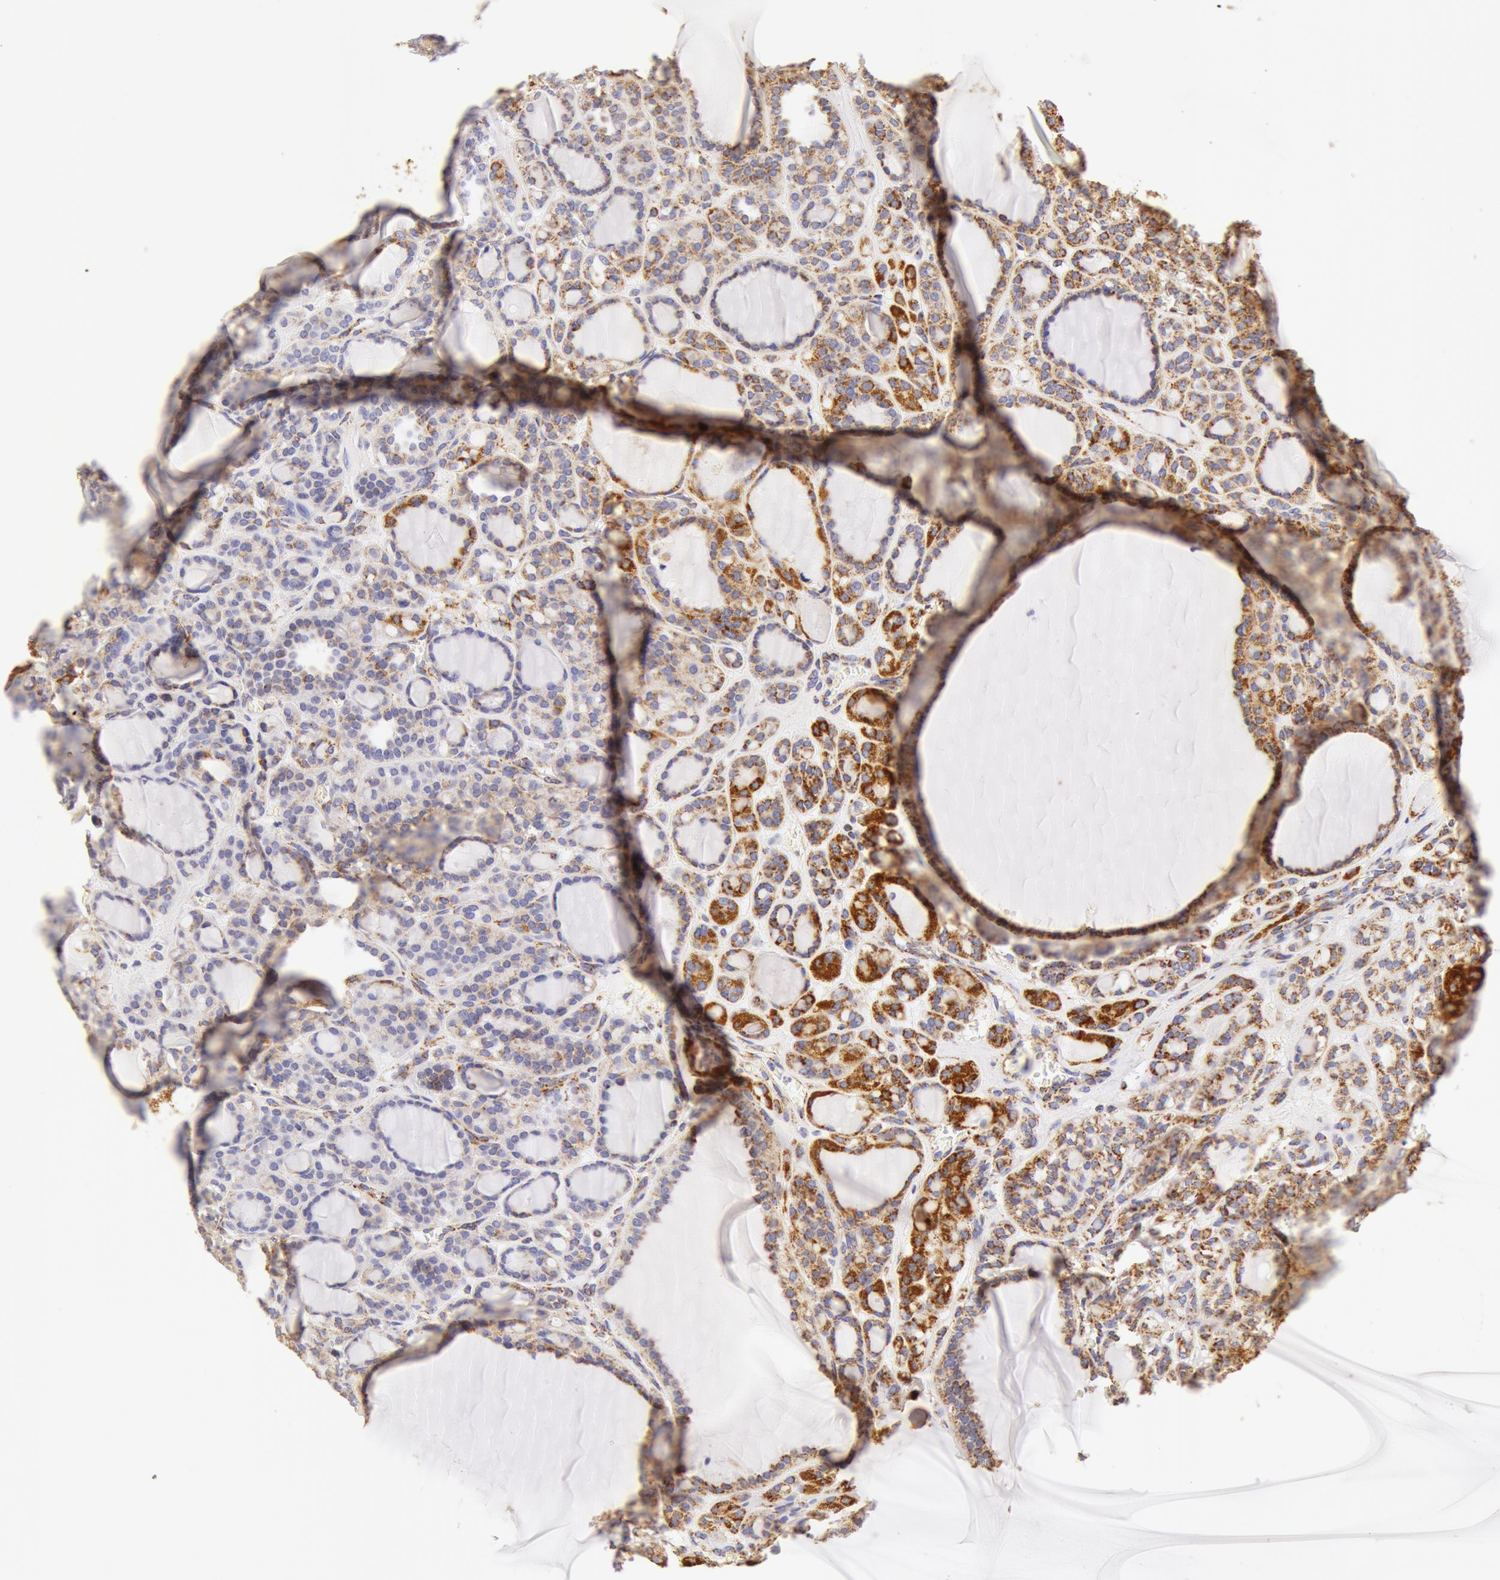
{"staining": {"intensity": "moderate", "quantity": ">75%", "location": "cytoplasmic/membranous"}, "tissue": "thyroid cancer", "cell_type": "Tumor cells", "image_type": "cancer", "snomed": [{"axis": "morphology", "description": "Follicular adenoma carcinoma, NOS"}, {"axis": "topography", "description": "Thyroid gland"}], "caption": "The immunohistochemical stain highlights moderate cytoplasmic/membranous staining in tumor cells of thyroid follicular adenoma carcinoma tissue.", "gene": "ATP5F1B", "patient": {"sex": "female", "age": 71}}